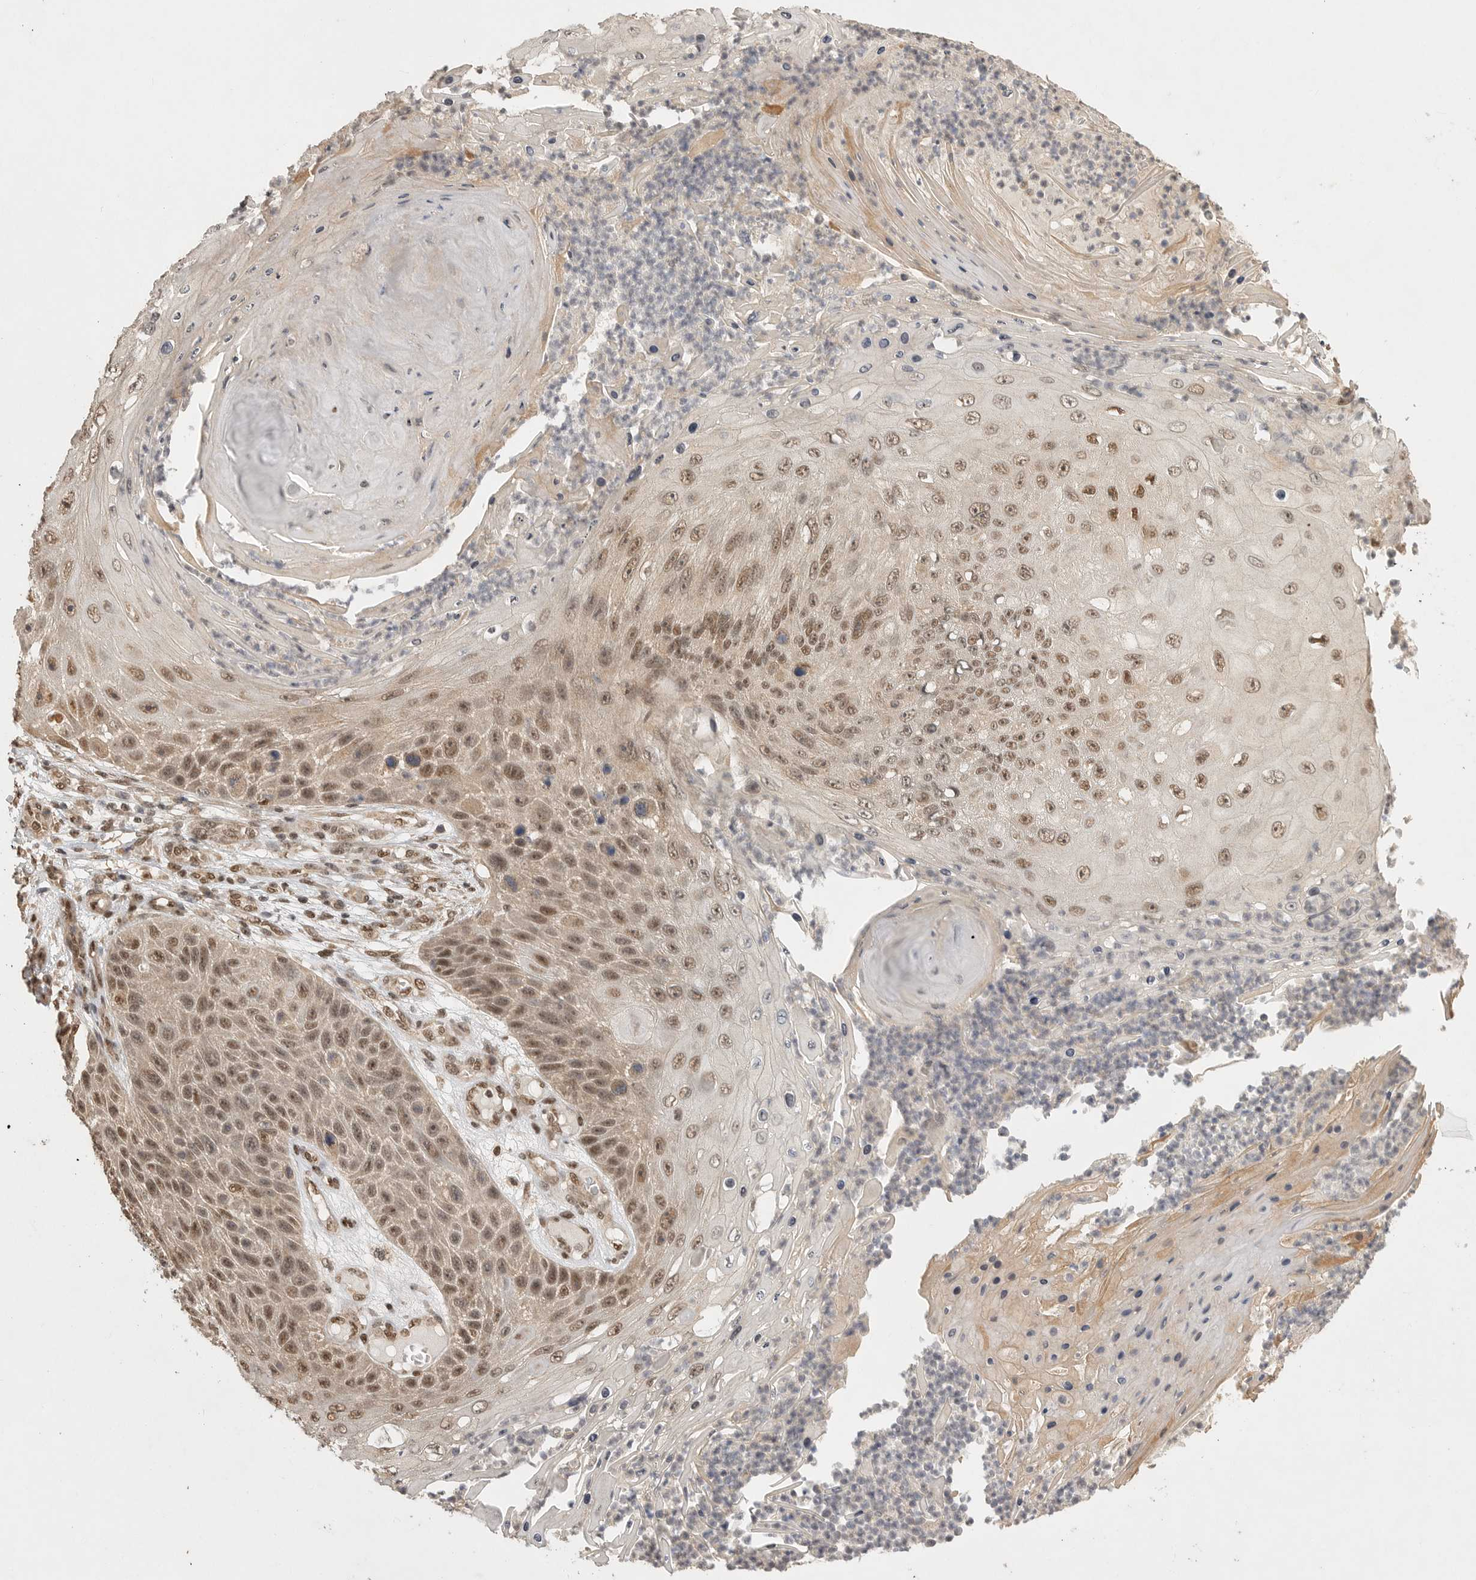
{"staining": {"intensity": "moderate", "quantity": ">75%", "location": "nuclear"}, "tissue": "skin cancer", "cell_type": "Tumor cells", "image_type": "cancer", "snomed": [{"axis": "morphology", "description": "Squamous cell carcinoma, NOS"}, {"axis": "topography", "description": "Skin"}], "caption": "Tumor cells show medium levels of moderate nuclear positivity in about >75% of cells in squamous cell carcinoma (skin).", "gene": "DFFA", "patient": {"sex": "female", "age": 88}}